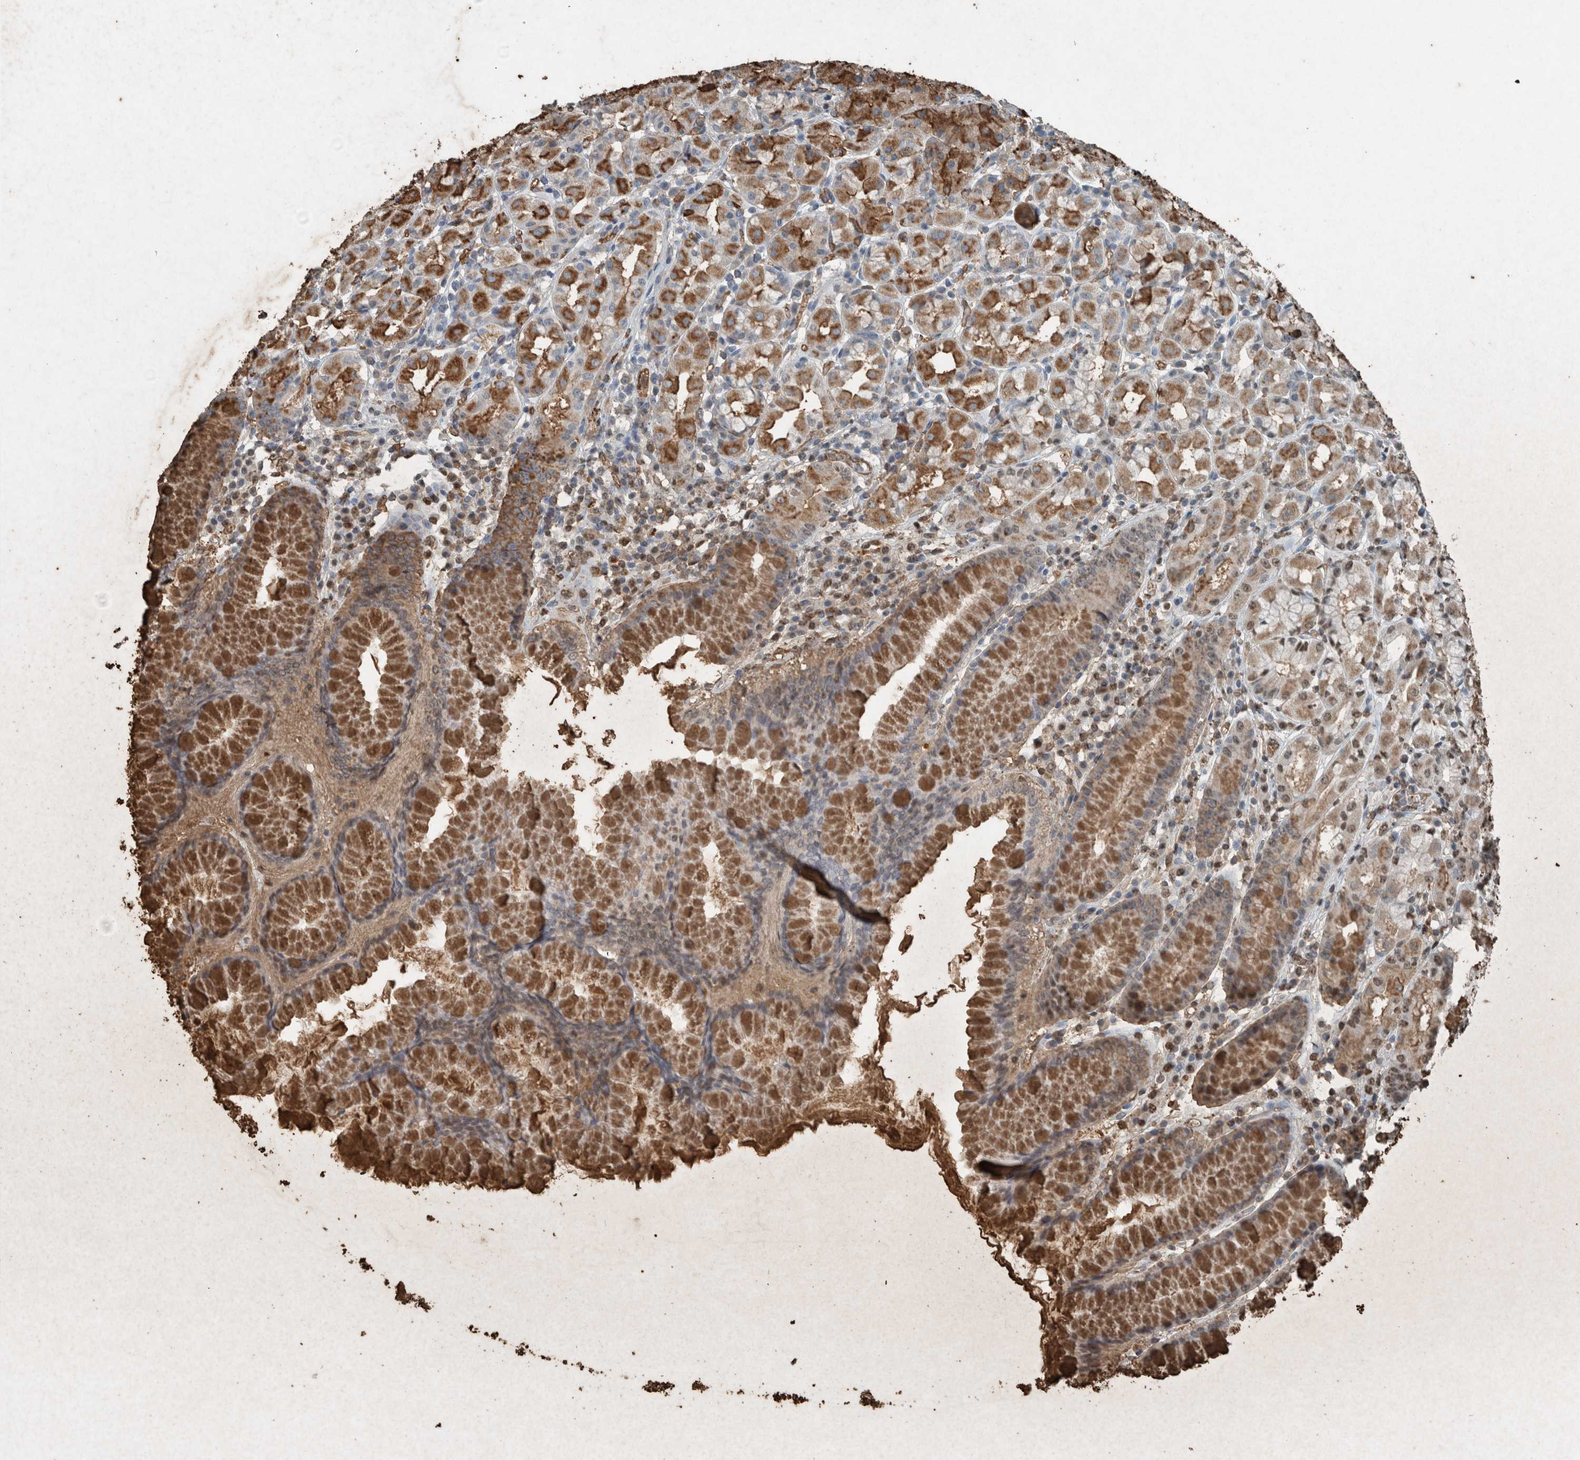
{"staining": {"intensity": "moderate", "quantity": ">75%", "location": "cytoplasmic/membranous"}, "tissue": "stomach", "cell_type": "Glandular cells", "image_type": "normal", "snomed": [{"axis": "morphology", "description": "Normal tissue, NOS"}, {"axis": "topography", "description": "Stomach, lower"}], "caption": "An immunohistochemistry photomicrograph of unremarkable tissue is shown. Protein staining in brown labels moderate cytoplasmic/membranous positivity in stomach within glandular cells.", "gene": "LBP", "patient": {"sex": "female", "age": 56}}